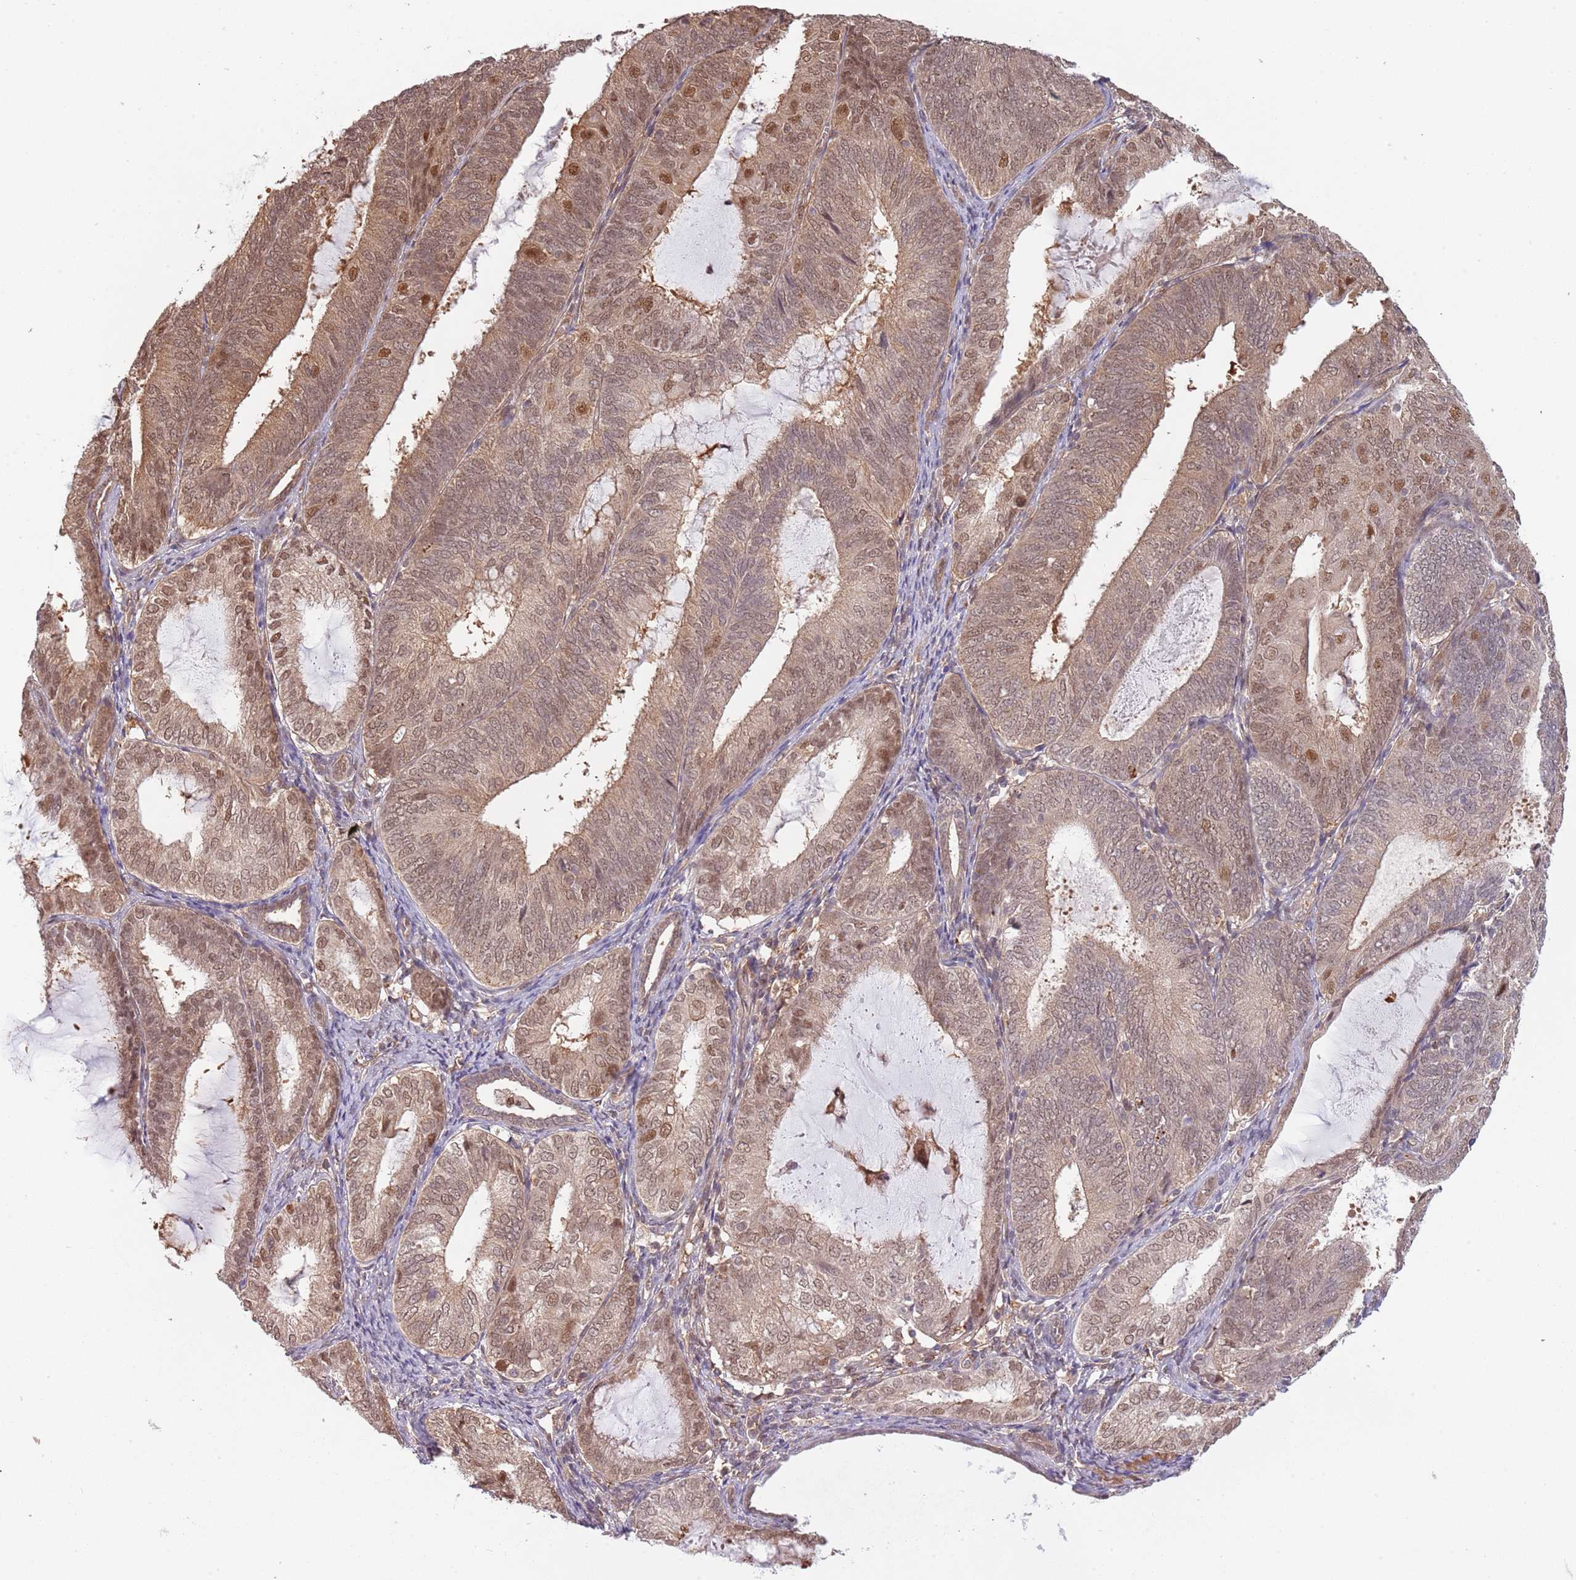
{"staining": {"intensity": "moderate", "quantity": ">75%", "location": "cytoplasmic/membranous,nuclear"}, "tissue": "endometrial cancer", "cell_type": "Tumor cells", "image_type": "cancer", "snomed": [{"axis": "morphology", "description": "Adenocarcinoma, NOS"}, {"axis": "topography", "description": "Endometrium"}], "caption": "Adenocarcinoma (endometrial) stained for a protein shows moderate cytoplasmic/membranous and nuclear positivity in tumor cells. Nuclei are stained in blue.", "gene": "PLSCR5", "patient": {"sex": "female", "age": 81}}